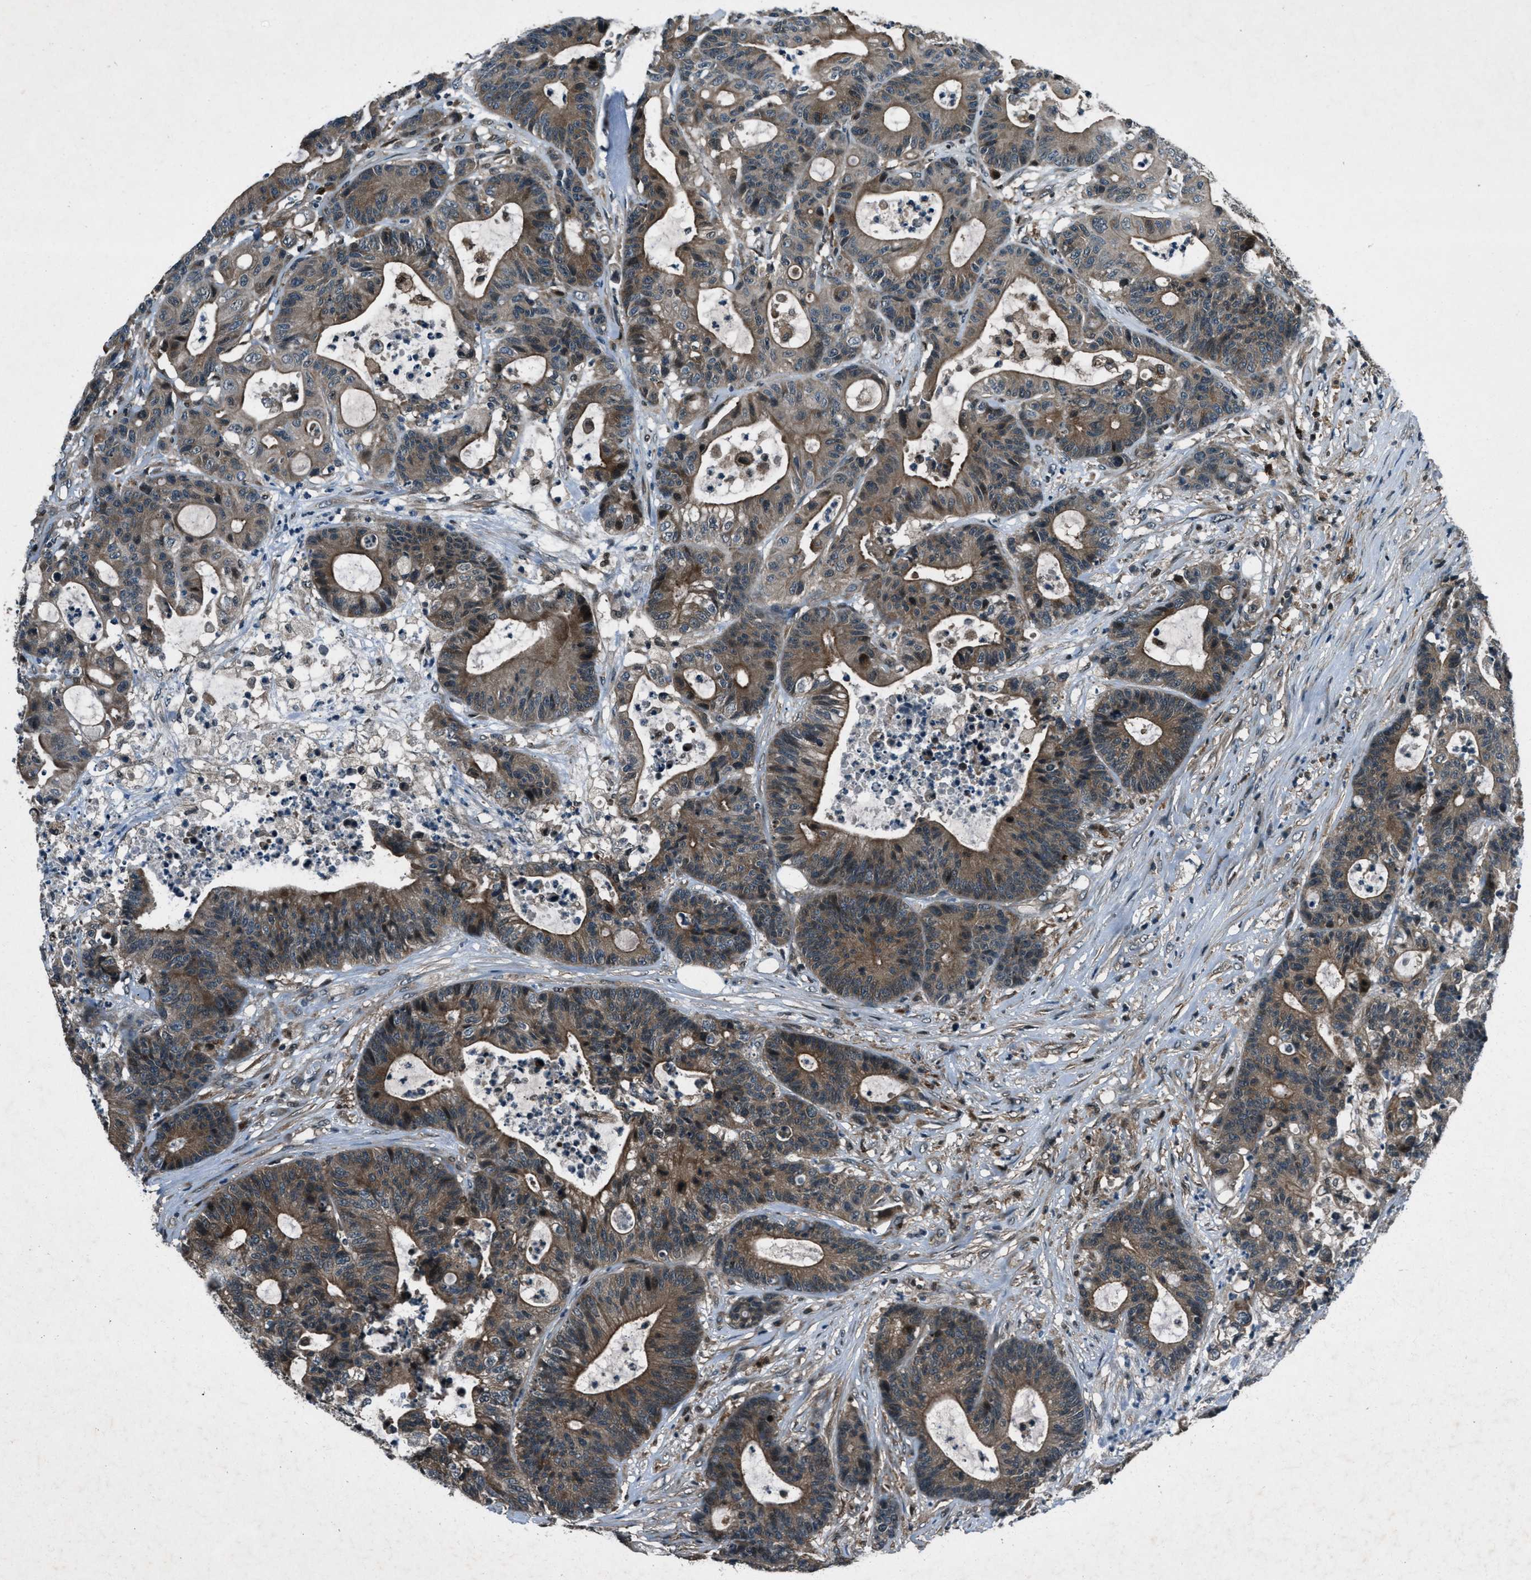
{"staining": {"intensity": "moderate", "quantity": ">75%", "location": "cytoplasmic/membranous"}, "tissue": "colorectal cancer", "cell_type": "Tumor cells", "image_type": "cancer", "snomed": [{"axis": "morphology", "description": "Adenocarcinoma, NOS"}, {"axis": "topography", "description": "Colon"}], "caption": "A high-resolution photomicrograph shows immunohistochemistry (IHC) staining of colorectal cancer (adenocarcinoma), which displays moderate cytoplasmic/membranous staining in about >75% of tumor cells. Immunohistochemistry (ihc) stains the protein of interest in brown and the nuclei are stained blue.", "gene": "EPSTI1", "patient": {"sex": "female", "age": 84}}